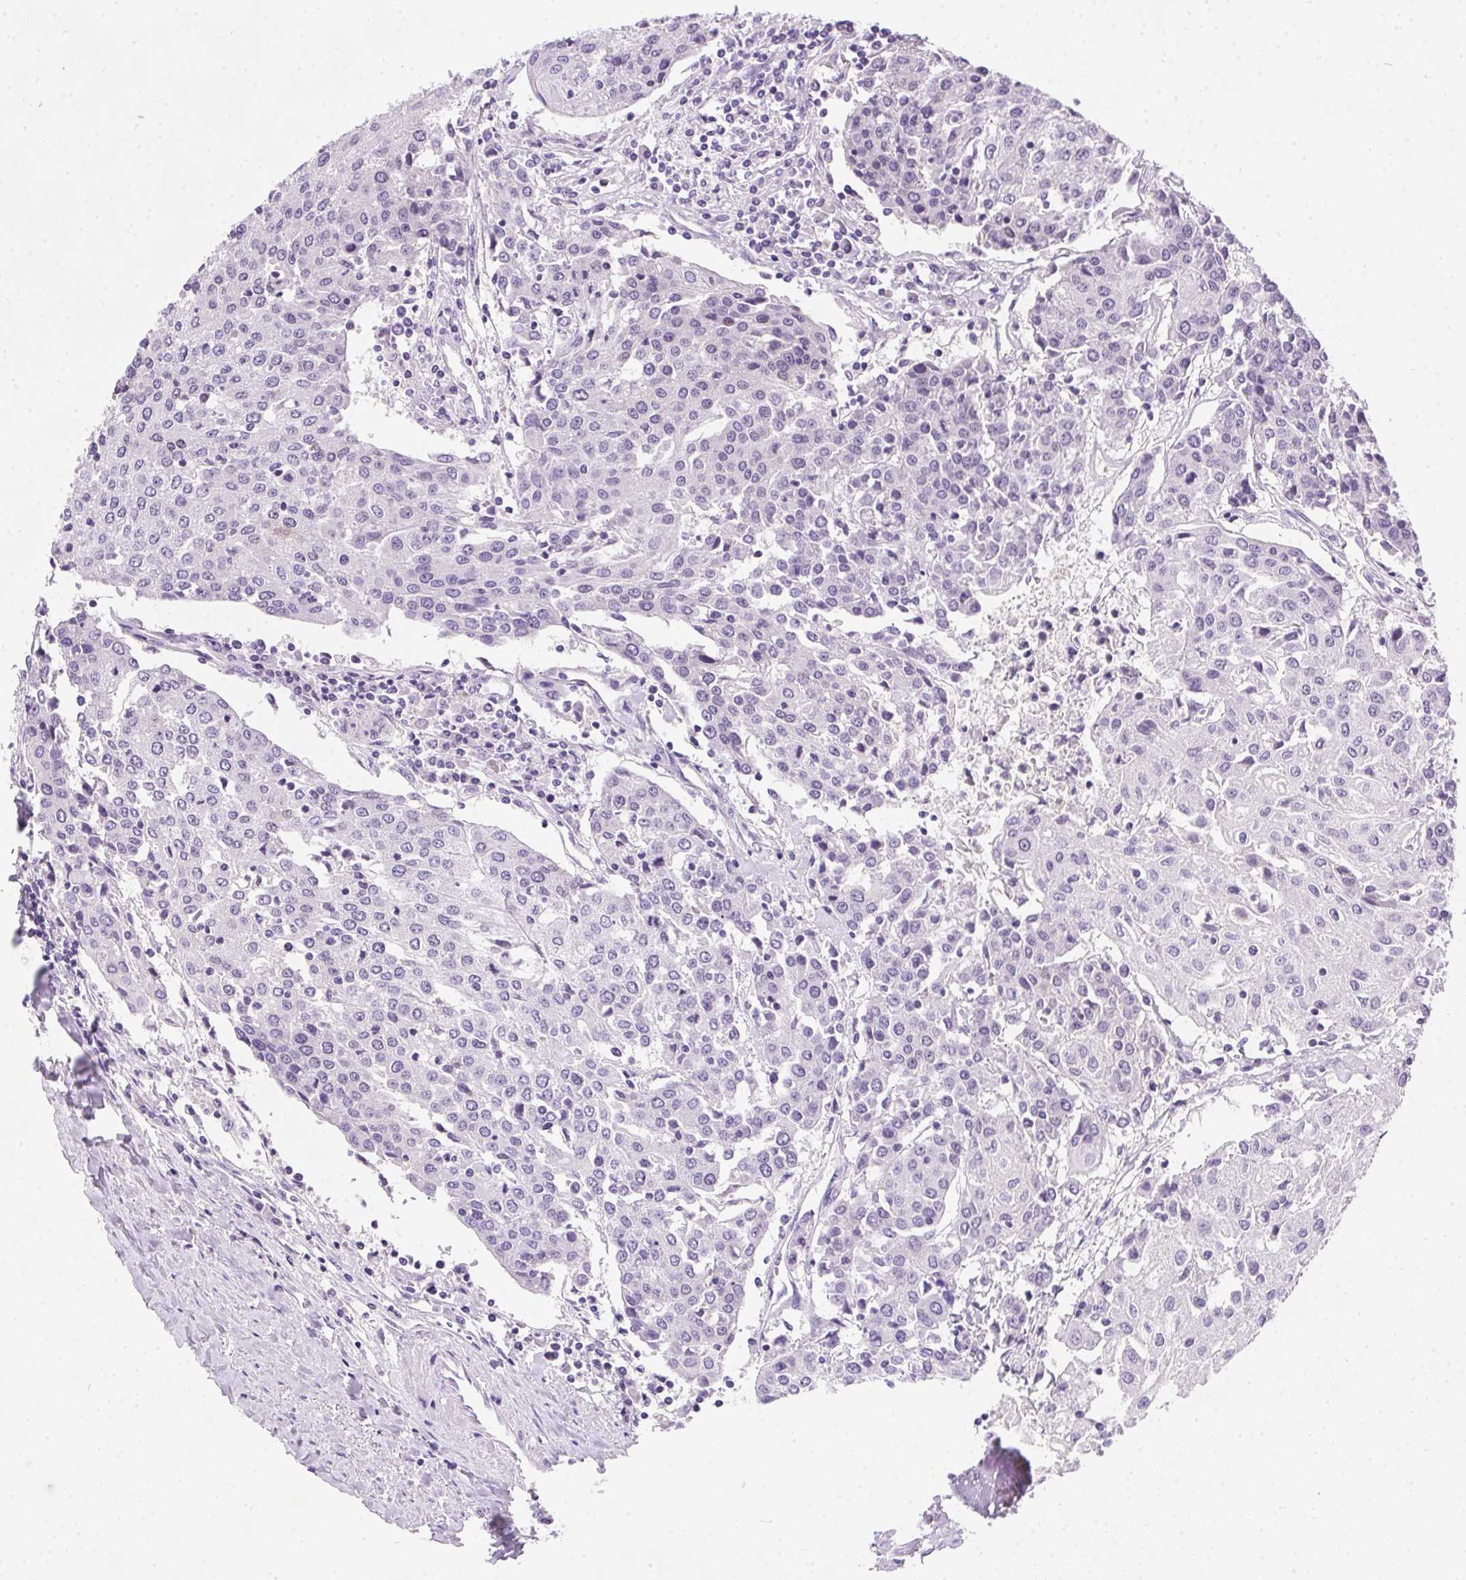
{"staining": {"intensity": "weak", "quantity": "<25%", "location": "nuclear"}, "tissue": "urothelial cancer", "cell_type": "Tumor cells", "image_type": "cancer", "snomed": [{"axis": "morphology", "description": "Urothelial carcinoma, High grade"}, {"axis": "topography", "description": "Urinary bladder"}], "caption": "DAB immunohistochemical staining of high-grade urothelial carcinoma demonstrates no significant positivity in tumor cells.", "gene": "SSTR4", "patient": {"sex": "female", "age": 85}}